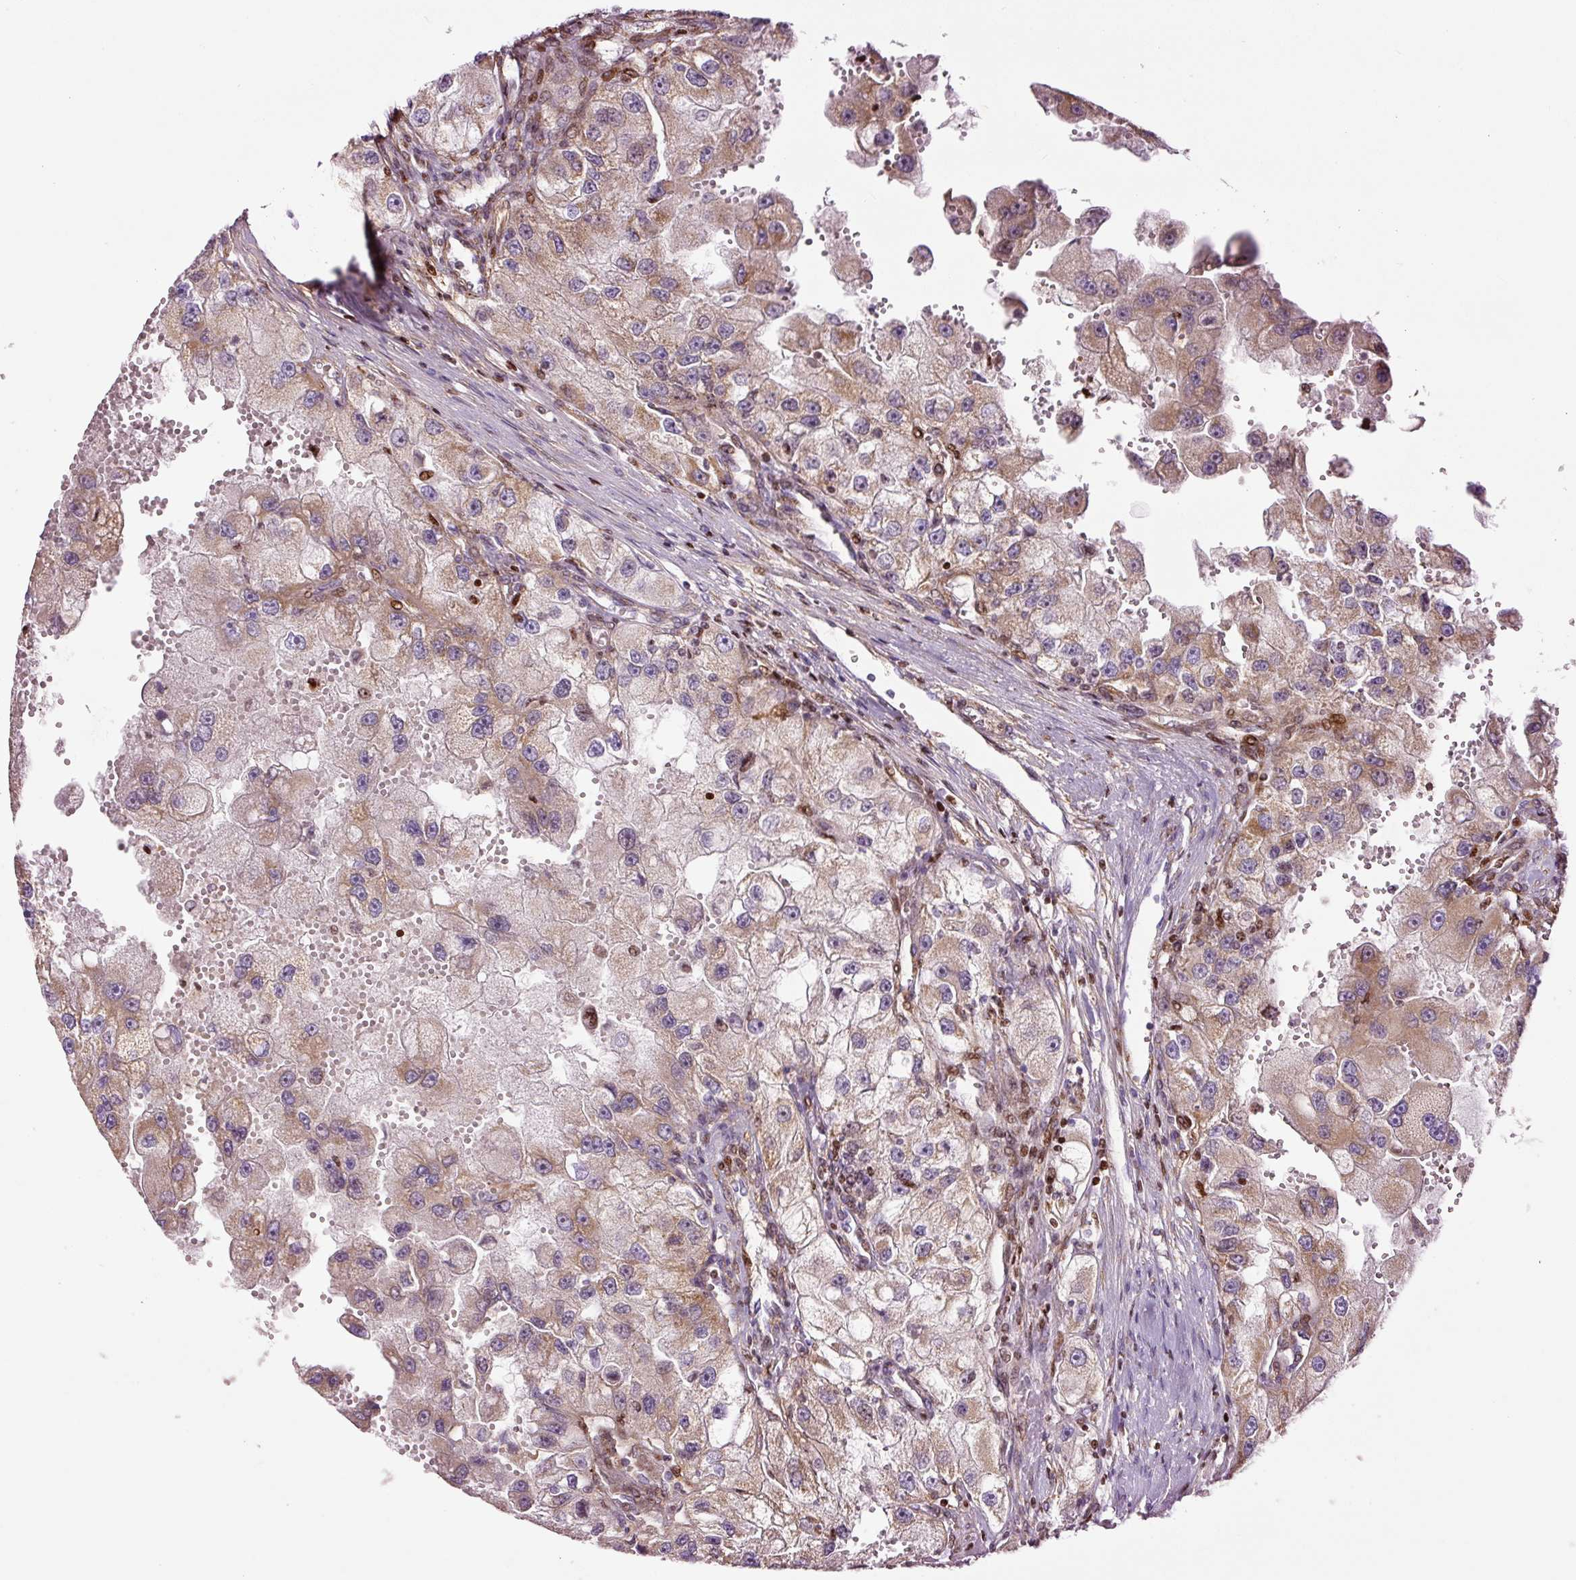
{"staining": {"intensity": "moderate", "quantity": ">75%", "location": "cytoplasmic/membranous"}, "tissue": "renal cancer", "cell_type": "Tumor cells", "image_type": "cancer", "snomed": [{"axis": "morphology", "description": "Adenocarcinoma, NOS"}, {"axis": "topography", "description": "Kidney"}], "caption": "Protein expression analysis of adenocarcinoma (renal) displays moderate cytoplasmic/membranous positivity in about >75% of tumor cells.", "gene": "TMEM8B", "patient": {"sex": "male", "age": 63}}